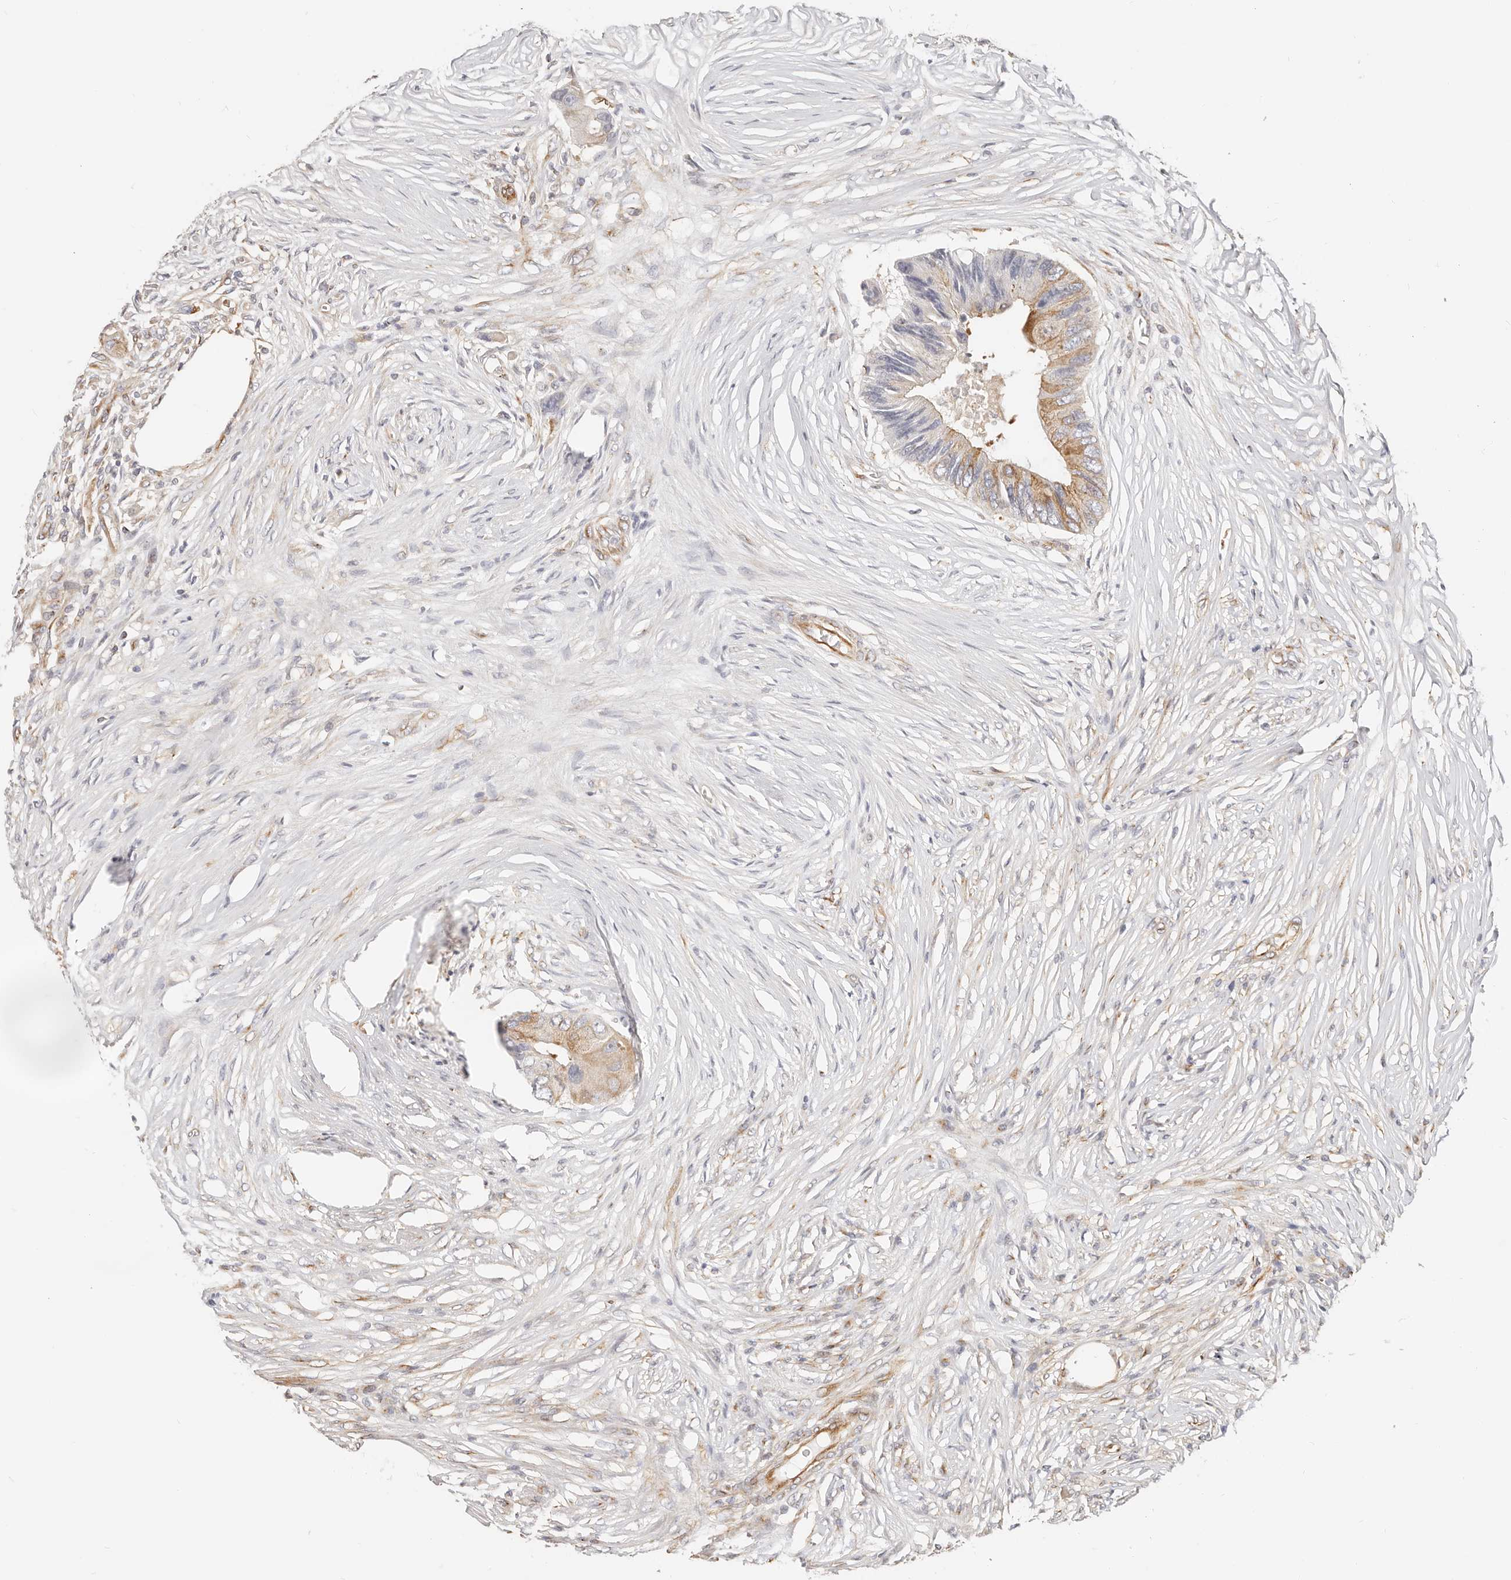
{"staining": {"intensity": "moderate", "quantity": "25%-75%", "location": "cytoplasmic/membranous"}, "tissue": "colorectal cancer", "cell_type": "Tumor cells", "image_type": "cancer", "snomed": [{"axis": "morphology", "description": "Adenocarcinoma, NOS"}, {"axis": "topography", "description": "Colon"}], "caption": "Protein expression analysis of human colorectal cancer (adenocarcinoma) reveals moderate cytoplasmic/membranous expression in about 25%-75% of tumor cells.", "gene": "DTNBP1", "patient": {"sex": "male", "age": 71}}